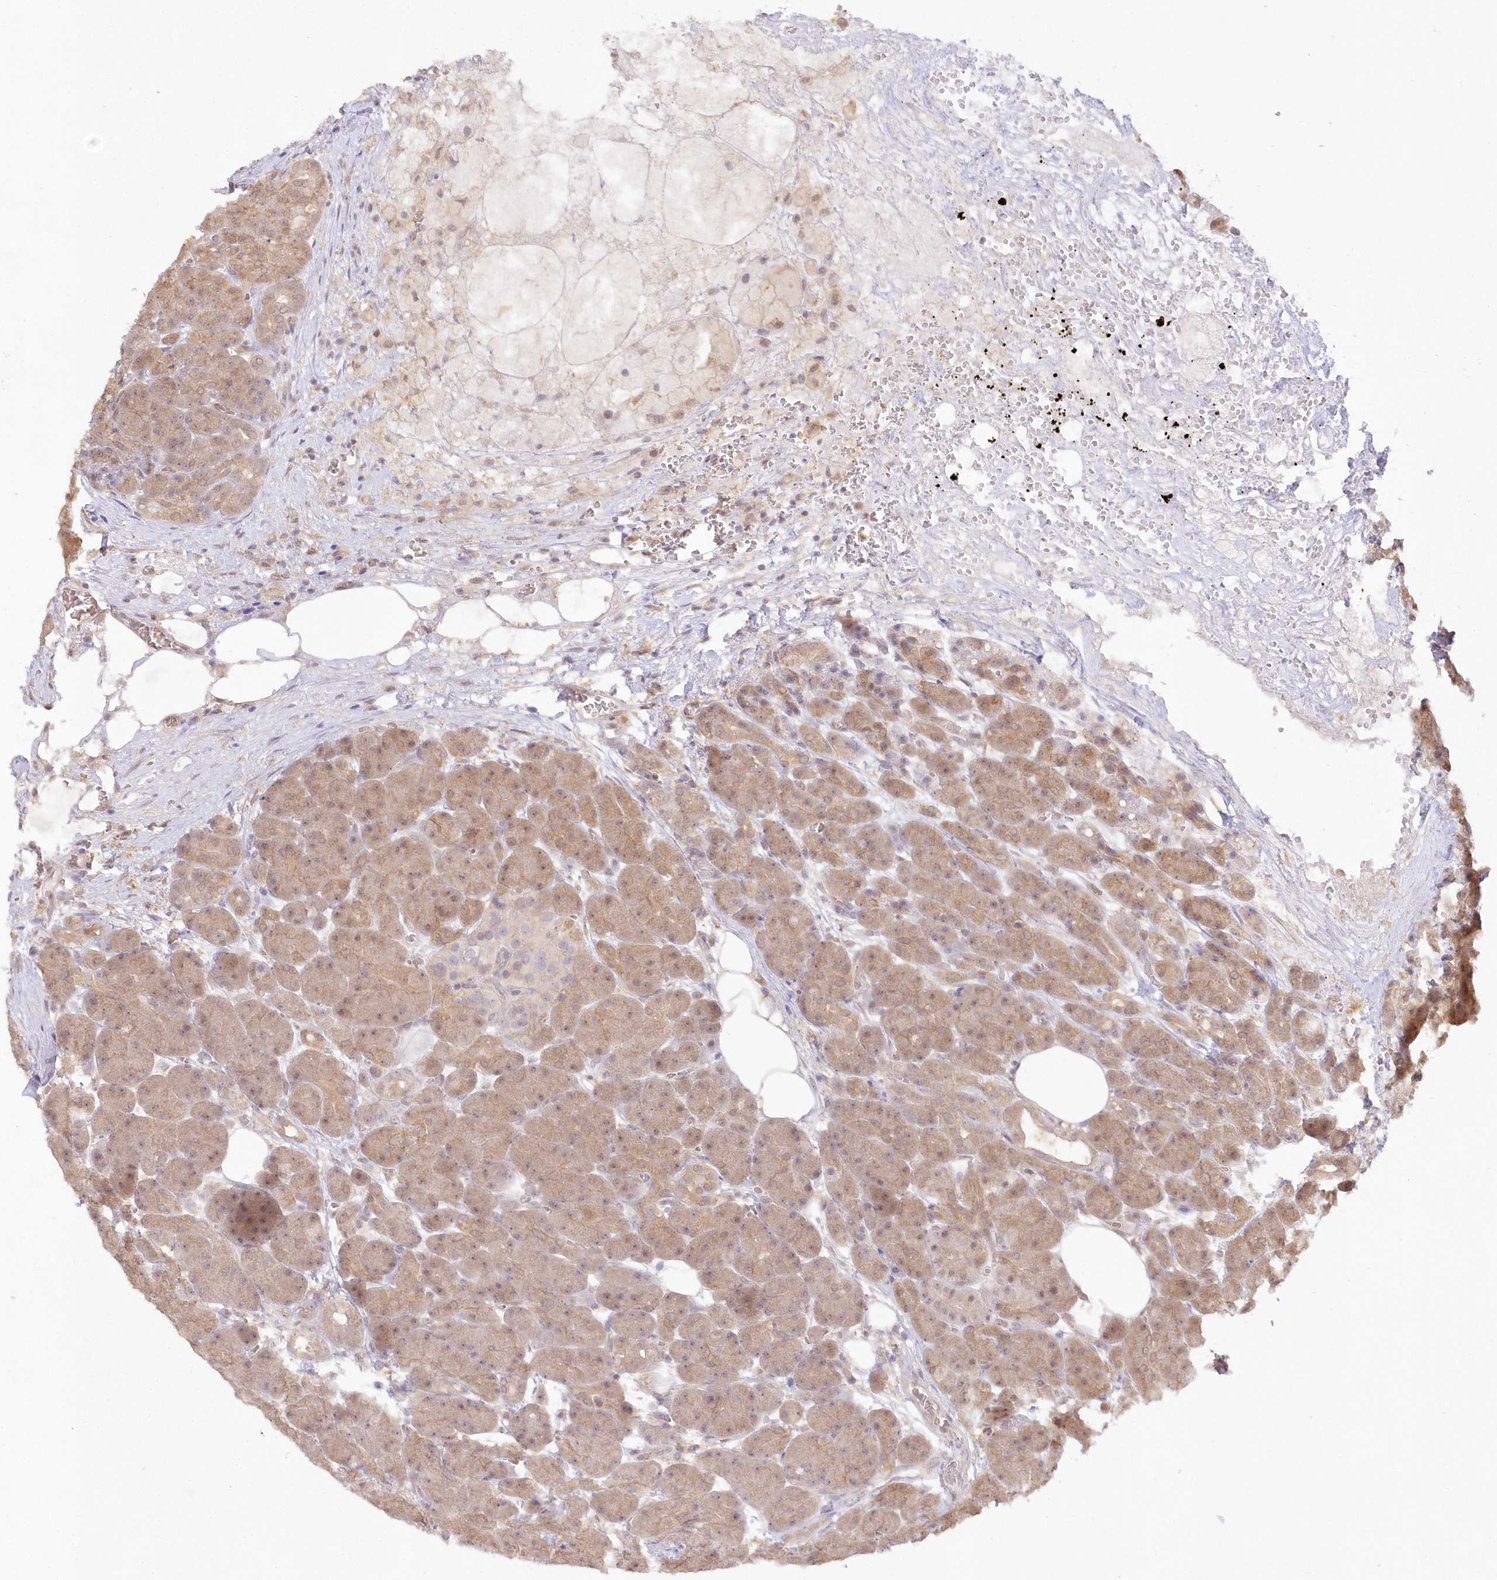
{"staining": {"intensity": "moderate", "quantity": ">75%", "location": "cytoplasmic/membranous,nuclear"}, "tissue": "pancreas", "cell_type": "Exocrine glandular cells", "image_type": "normal", "snomed": [{"axis": "morphology", "description": "Normal tissue, NOS"}, {"axis": "topography", "description": "Pancreas"}], "caption": "The immunohistochemical stain highlights moderate cytoplasmic/membranous,nuclear staining in exocrine glandular cells of normal pancreas.", "gene": "RNPEP", "patient": {"sex": "male", "age": 63}}